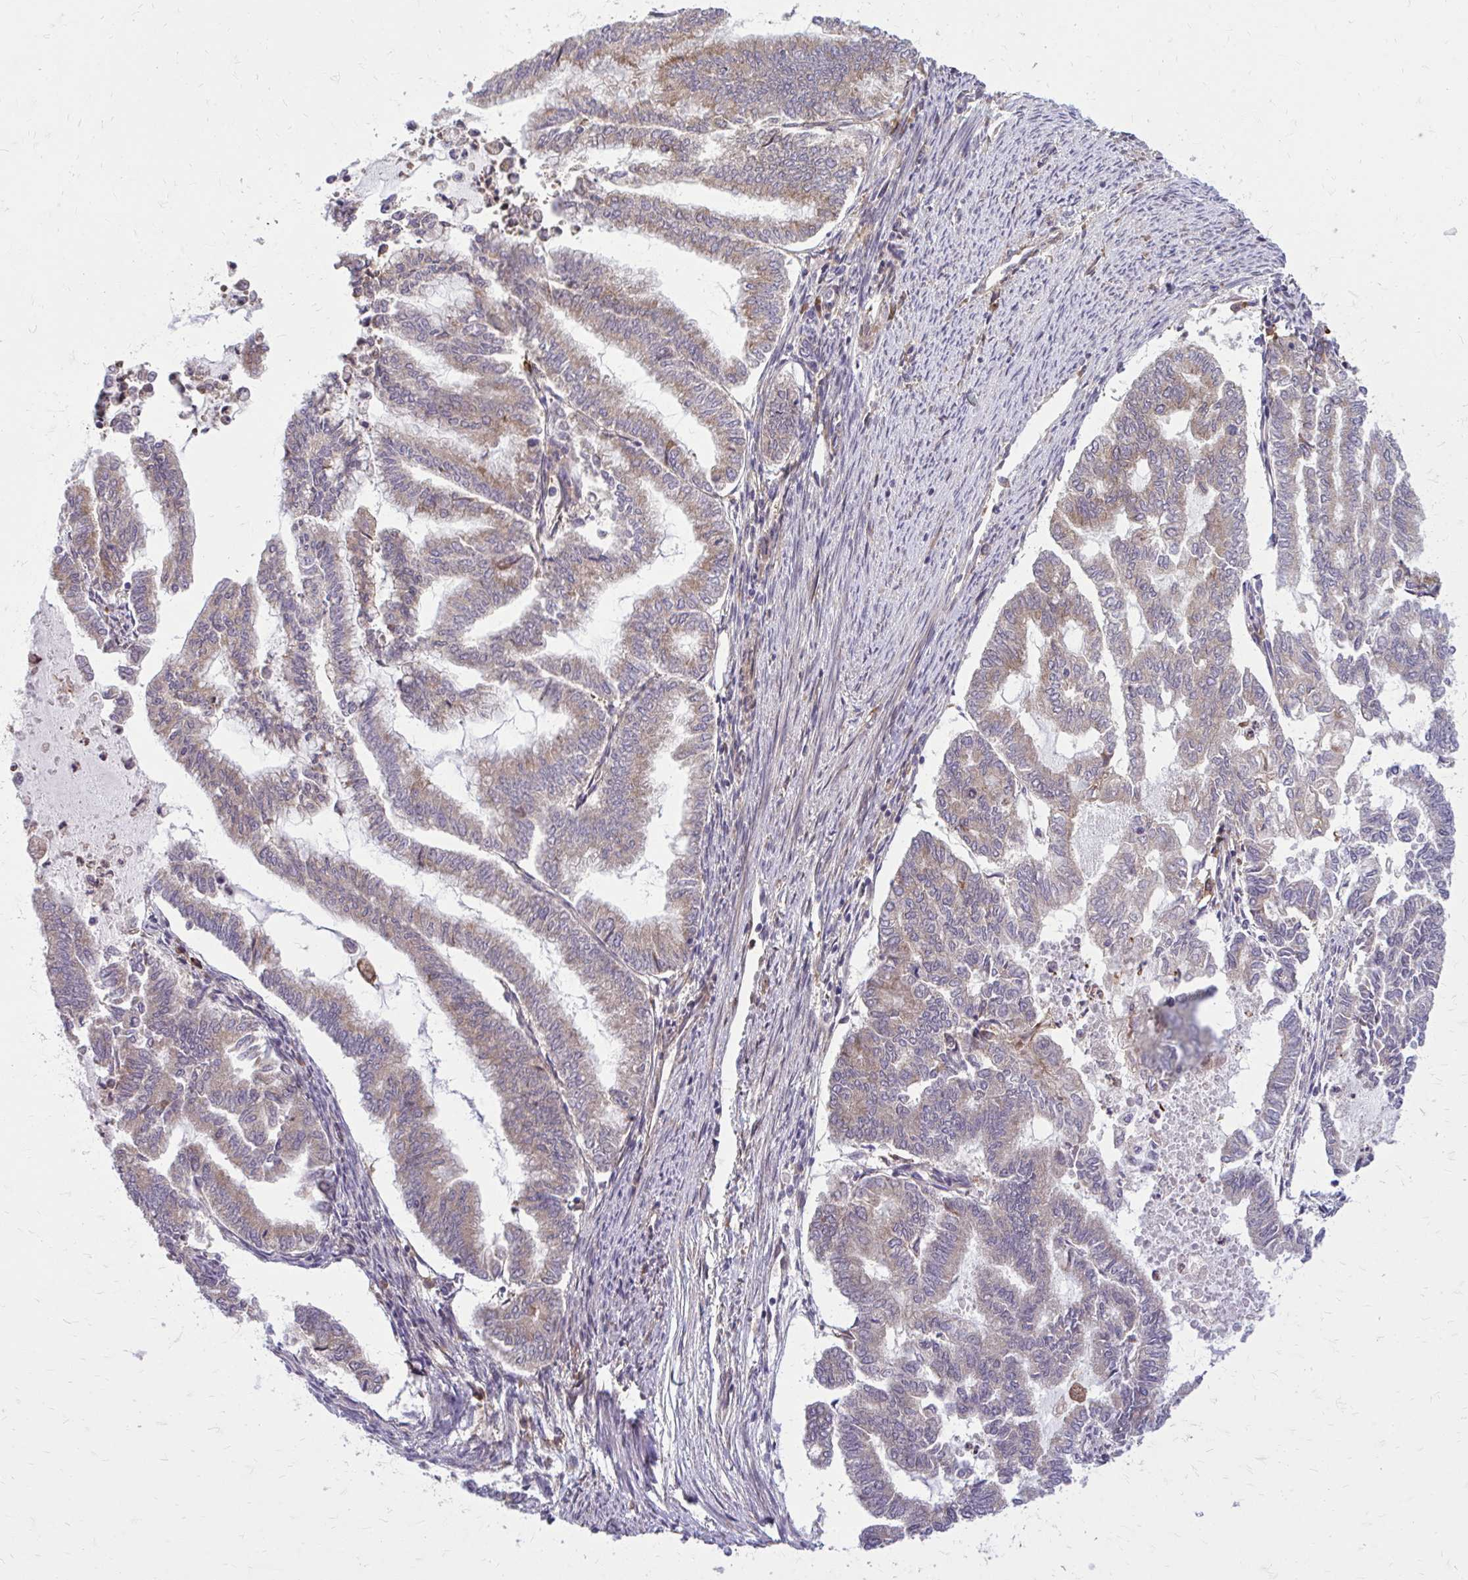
{"staining": {"intensity": "weak", "quantity": "25%-75%", "location": "cytoplasmic/membranous"}, "tissue": "endometrial cancer", "cell_type": "Tumor cells", "image_type": "cancer", "snomed": [{"axis": "morphology", "description": "Adenocarcinoma, NOS"}, {"axis": "topography", "description": "Endometrium"}], "caption": "Protein staining of adenocarcinoma (endometrial) tissue exhibits weak cytoplasmic/membranous staining in about 25%-75% of tumor cells. Nuclei are stained in blue.", "gene": "OXNAD1", "patient": {"sex": "female", "age": 79}}